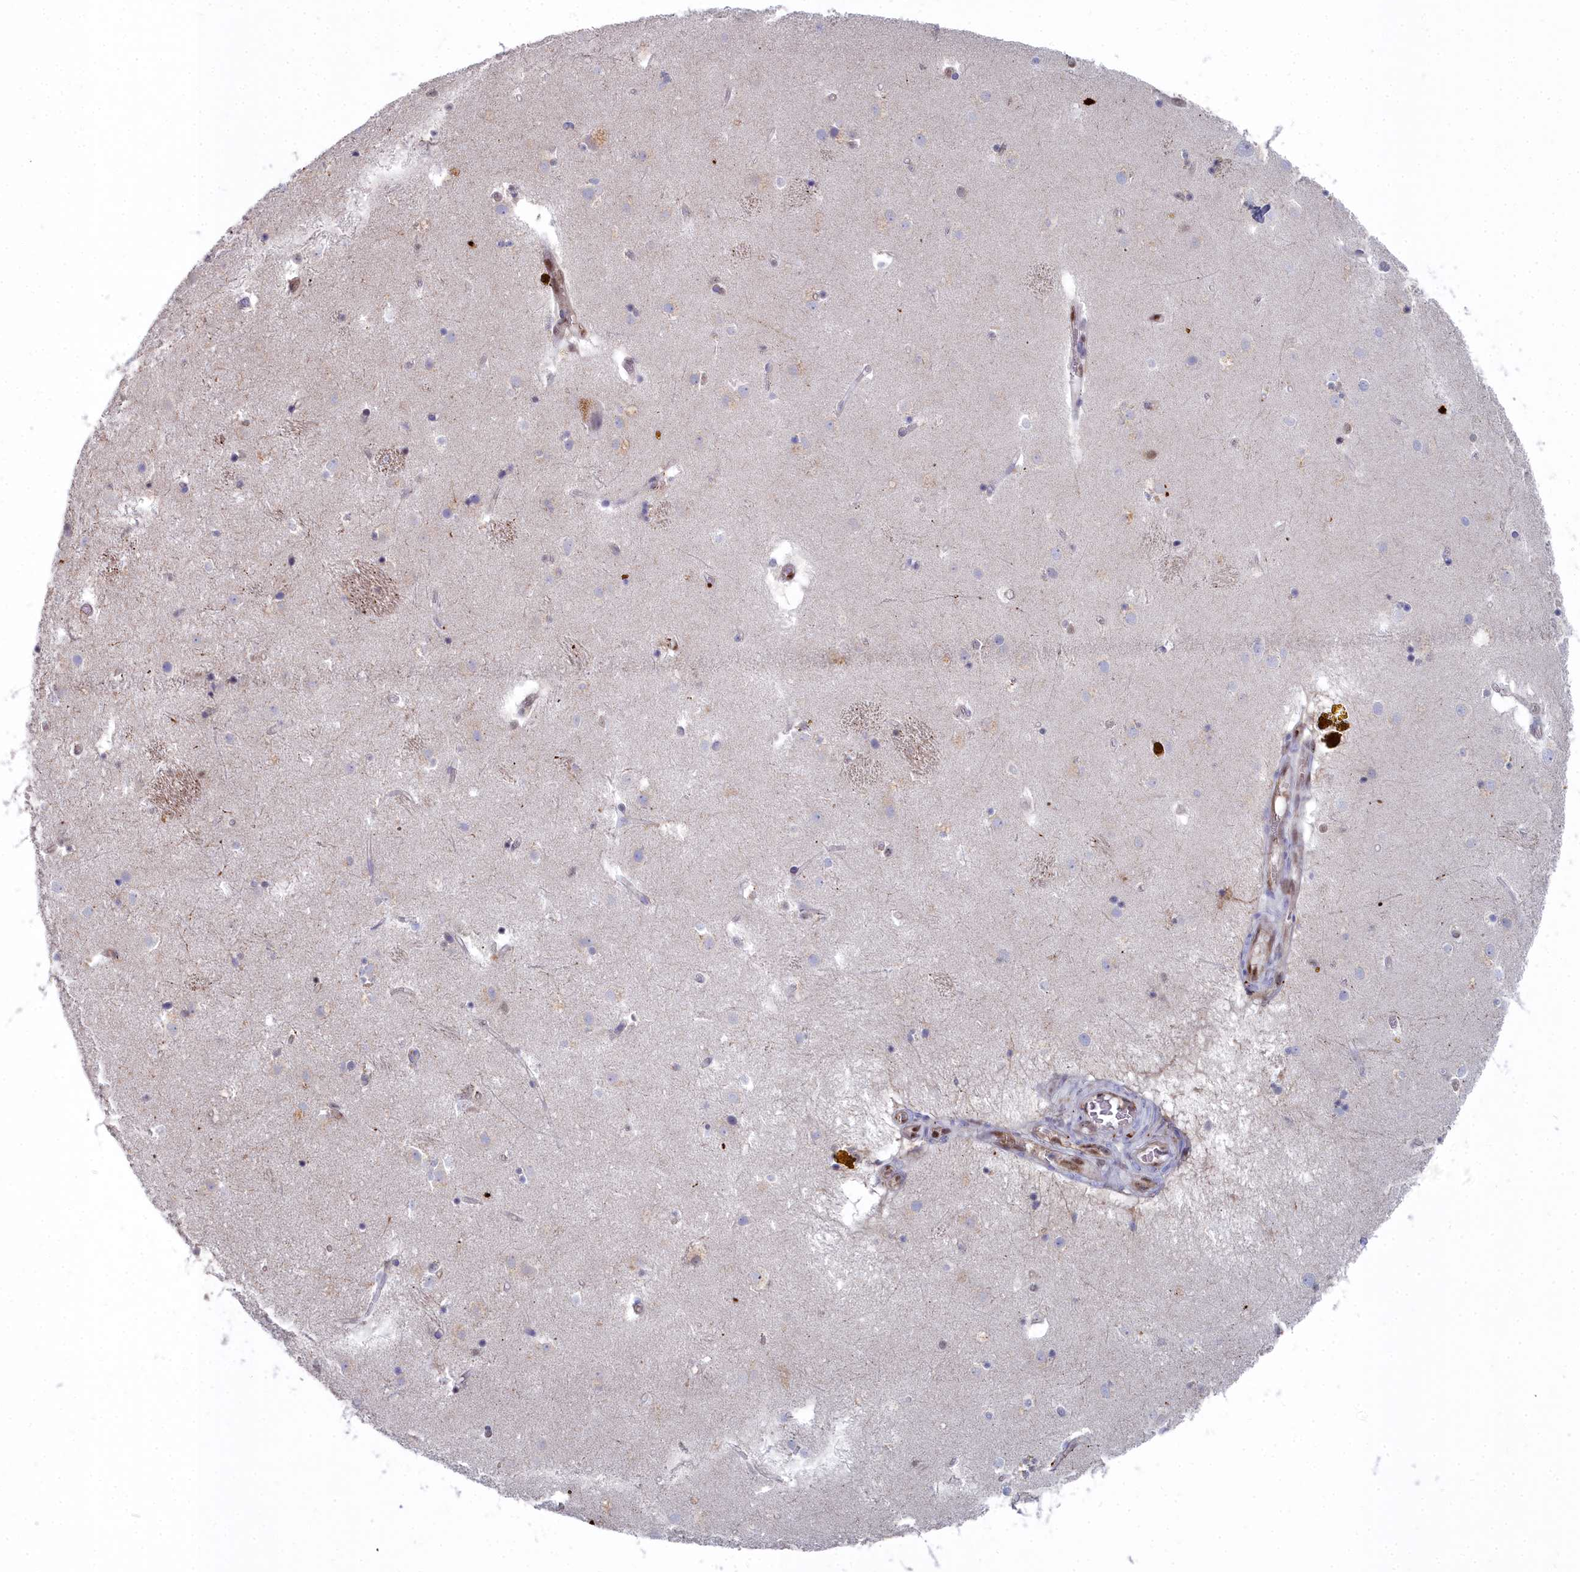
{"staining": {"intensity": "negative", "quantity": "none", "location": "none"}, "tissue": "caudate", "cell_type": "Glial cells", "image_type": "normal", "snomed": [{"axis": "morphology", "description": "Normal tissue, NOS"}, {"axis": "topography", "description": "Lateral ventricle wall"}], "caption": "Glial cells show no significant protein staining in unremarkable caudate.", "gene": "RPS27A", "patient": {"sex": "male", "age": 70}}